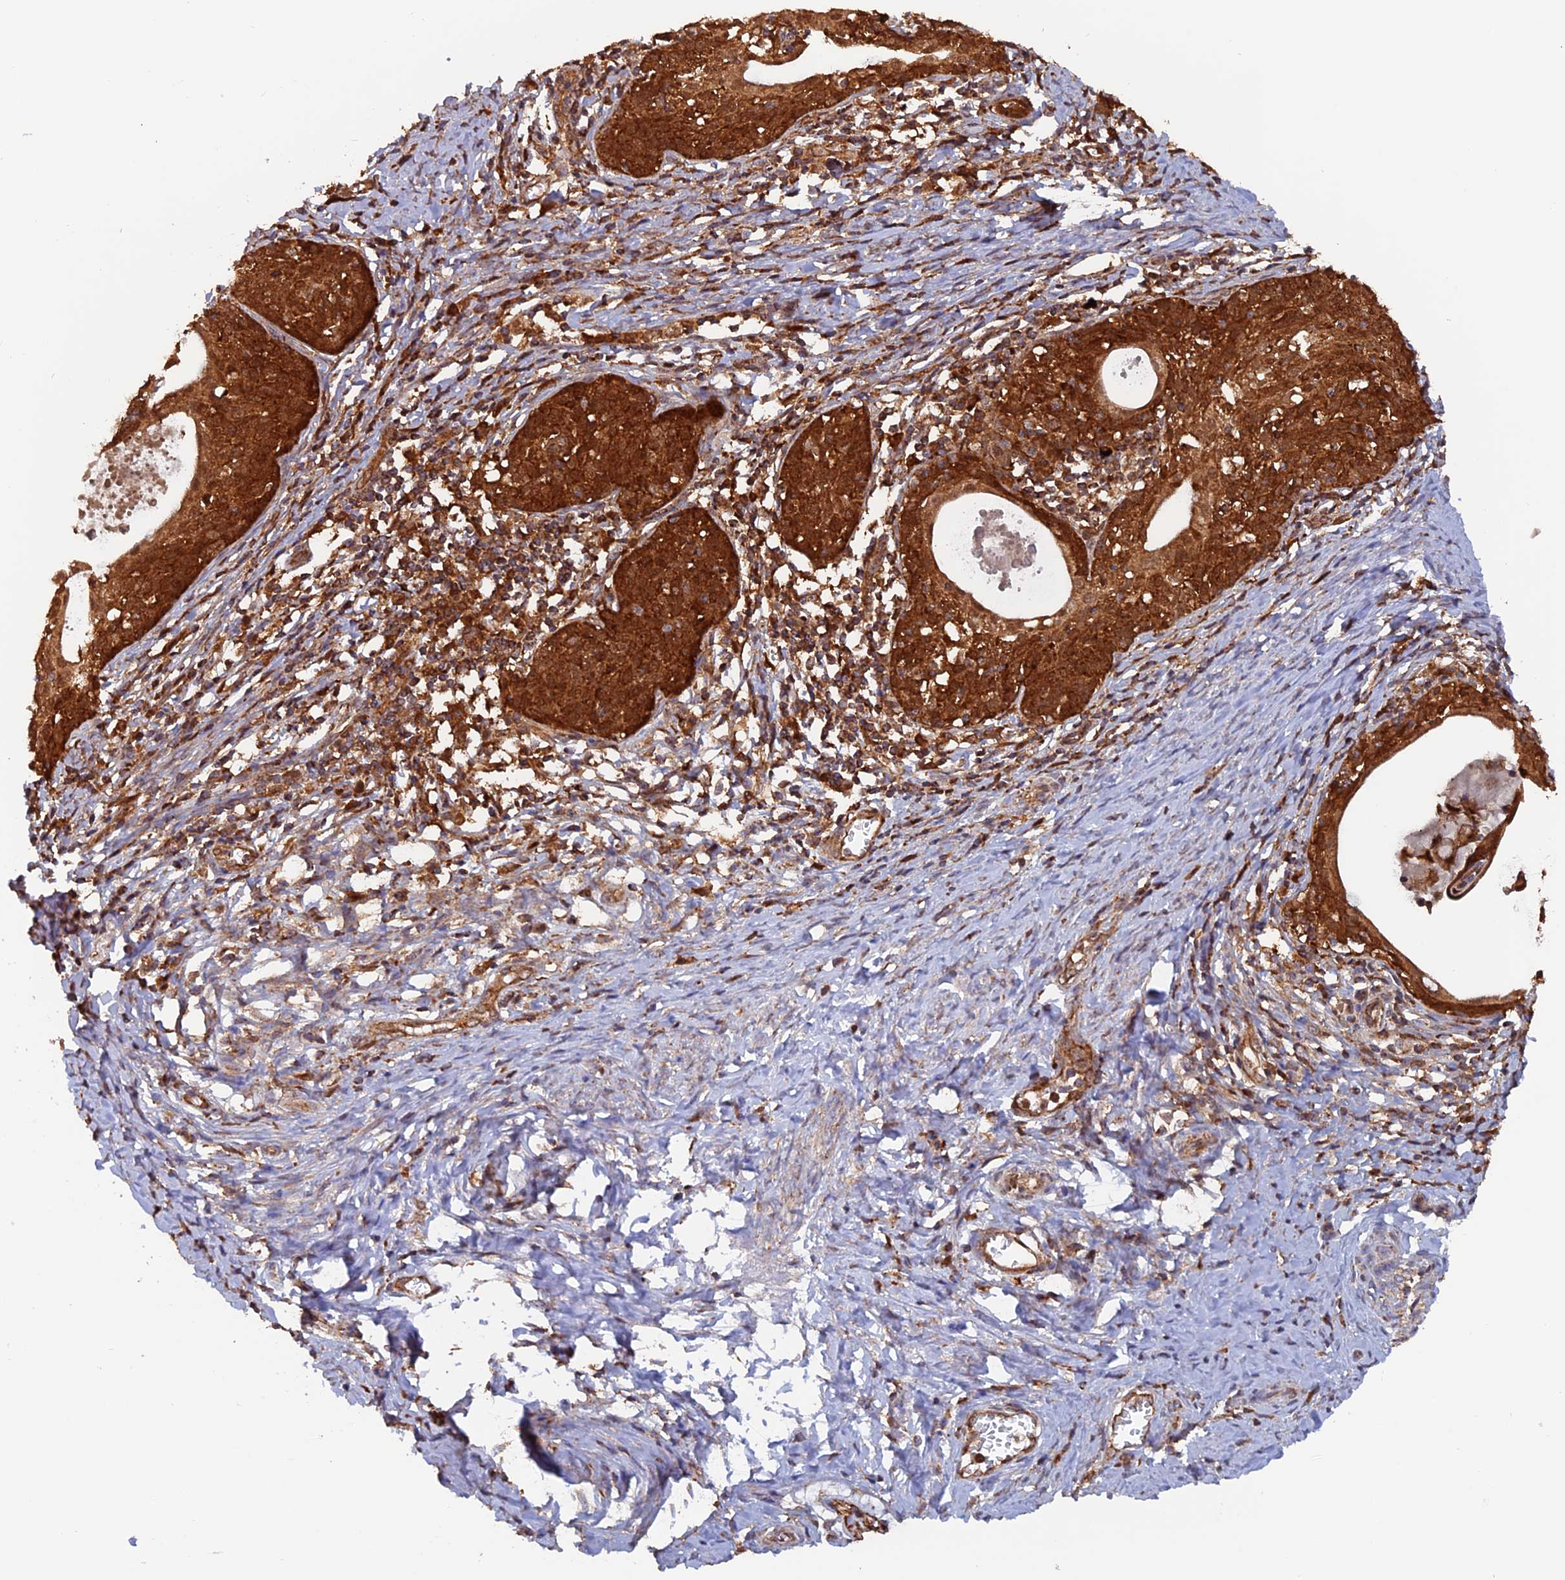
{"staining": {"intensity": "strong", "quantity": ">75%", "location": "cytoplasmic/membranous"}, "tissue": "cervical cancer", "cell_type": "Tumor cells", "image_type": "cancer", "snomed": [{"axis": "morphology", "description": "Squamous cell carcinoma, NOS"}, {"axis": "topography", "description": "Cervix"}], "caption": "Strong cytoplasmic/membranous staining is present in approximately >75% of tumor cells in cervical squamous cell carcinoma.", "gene": "DTYMK", "patient": {"sex": "female", "age": 52}}